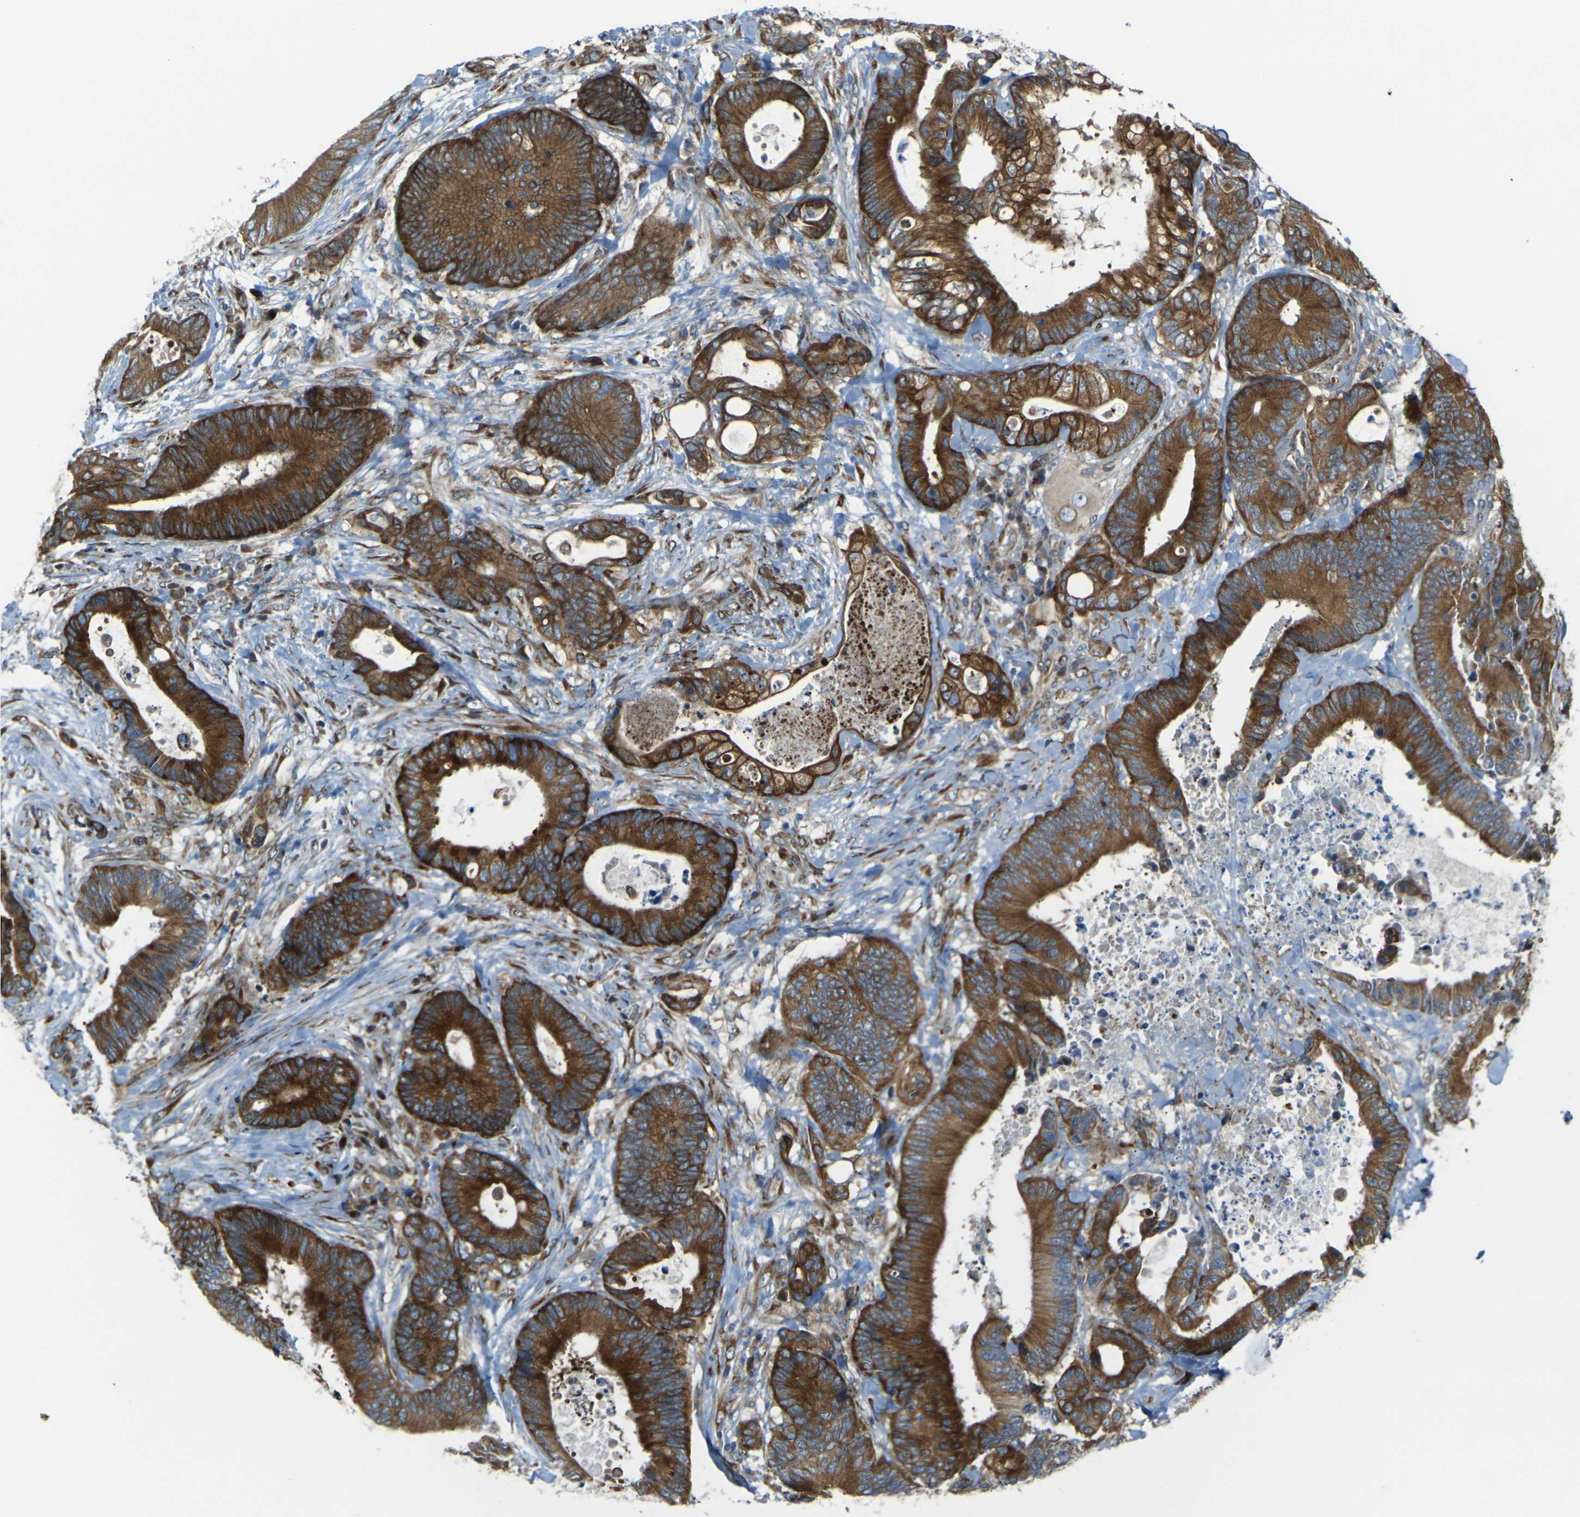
{"staining": {"intensity": "strong", "quantity": ">75%", "location": "cytoplasmic/membranous"}, "tissue": "colorectal cancer", "cell_type": "Tumor cells", "image_type": "cancer", "snomed": [{"axis": "morphology", "description": "Adenocarcinoma, NOS"}, {"axis": "topography", "description": "Rectum"}], "caption": "Immunohistochemical staining of colorectal cancer shows high levels of strong cytoplasmic/membranous protein positivity in about >75% of tumor cells.", "gene": "CELSR2", "patient": {"sex": "male", "age": 55}}